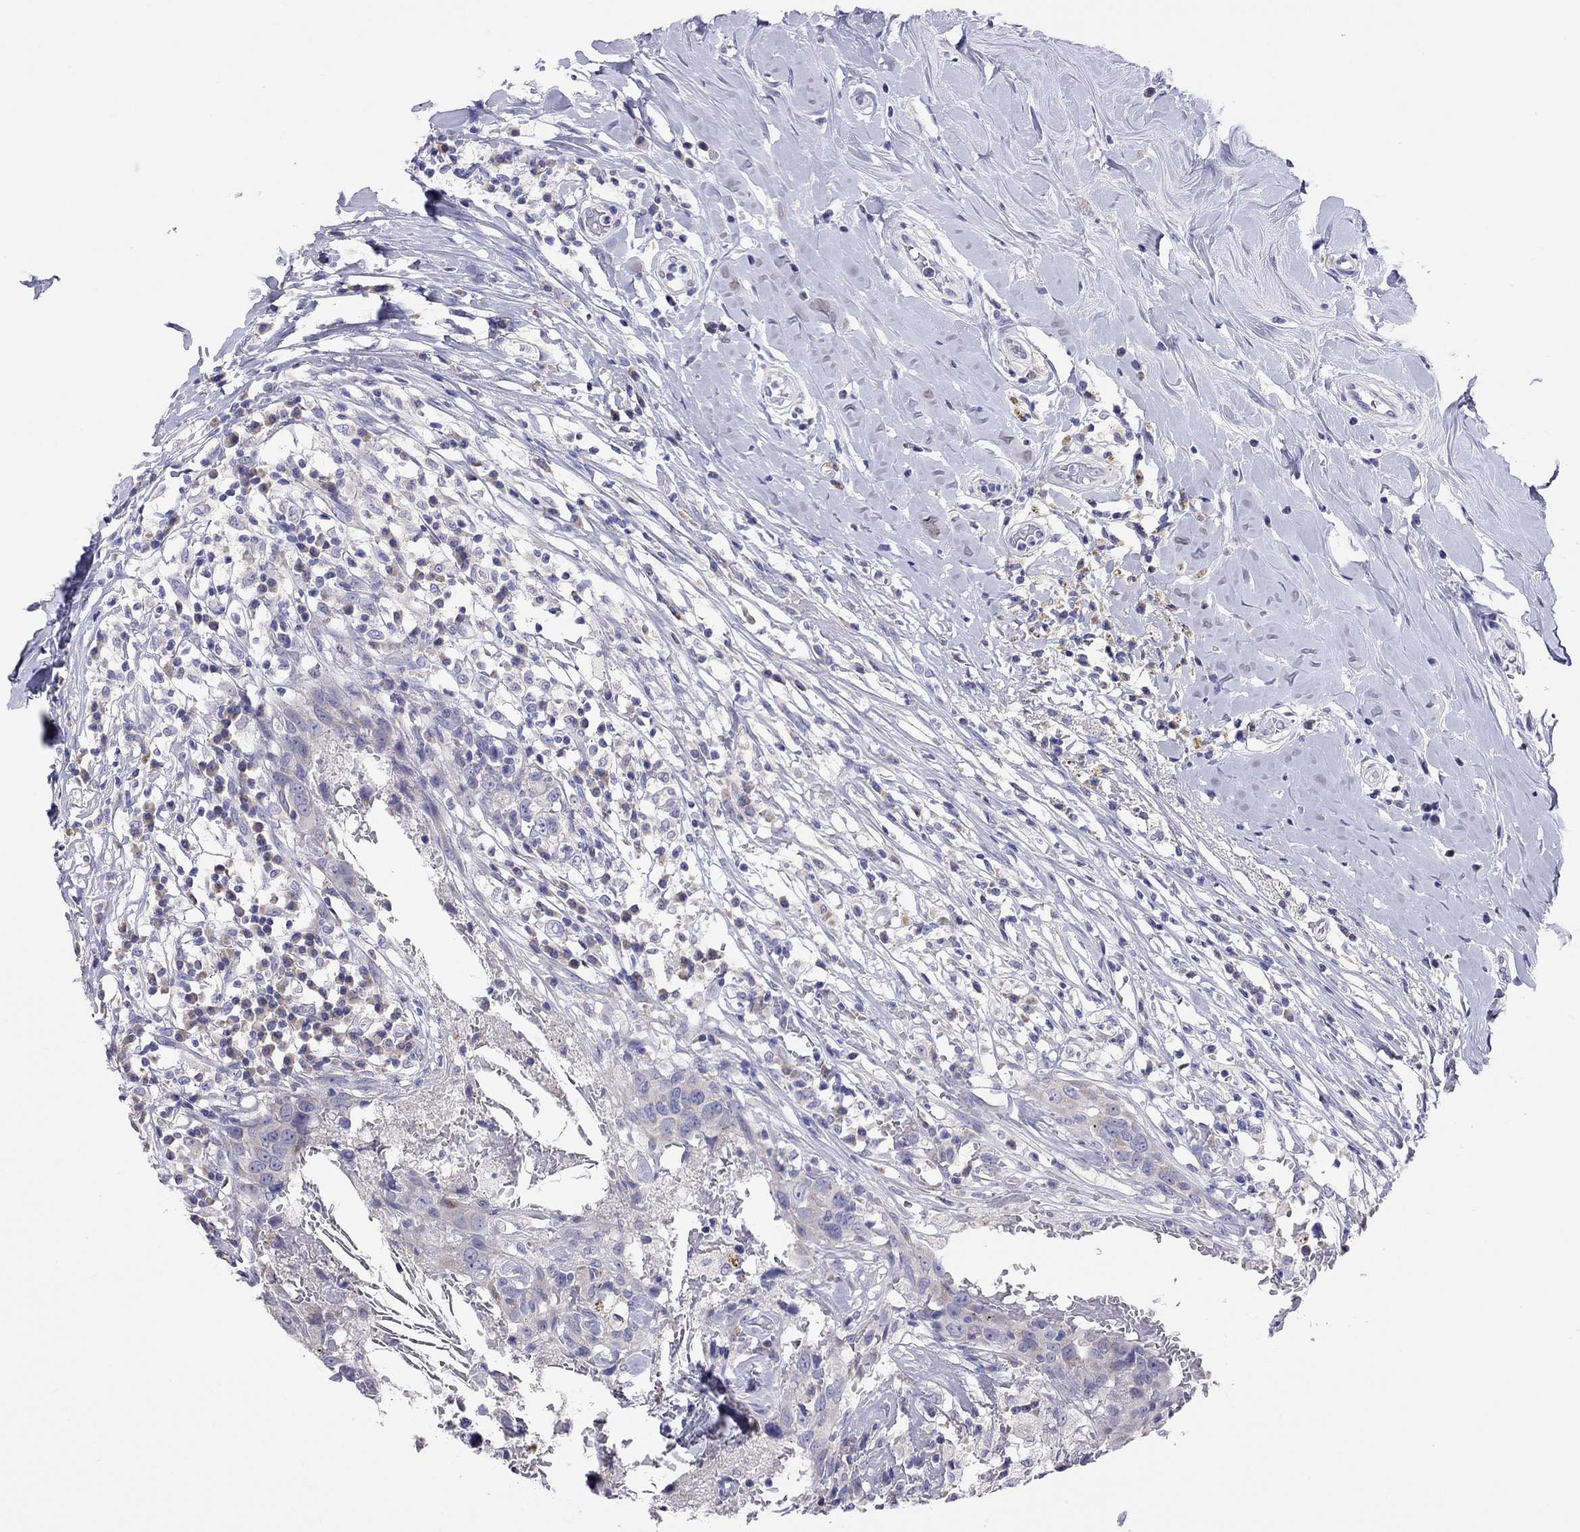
{"staining": {"intensity": "negative", "quantity": "none", "location": "none"}, "tissue": "breast cancer", "cell_type": "Tumor cells", "image_type": "cancer", "snomed": [{"axis": "morphology", "description": "Duct carcinoma"}, {"axis": "topography", "description": "Breast"}], "caption": "Immunohistochemistry image of neoplastic tissue: breast cancer (intraductal carcinoma) stained with DAB (3,3'-diaminobenzidine) shows no significant protein staining in tumor cells.", "gene": "COL9A1", "patient": {"sex": "female", "age": 27}}